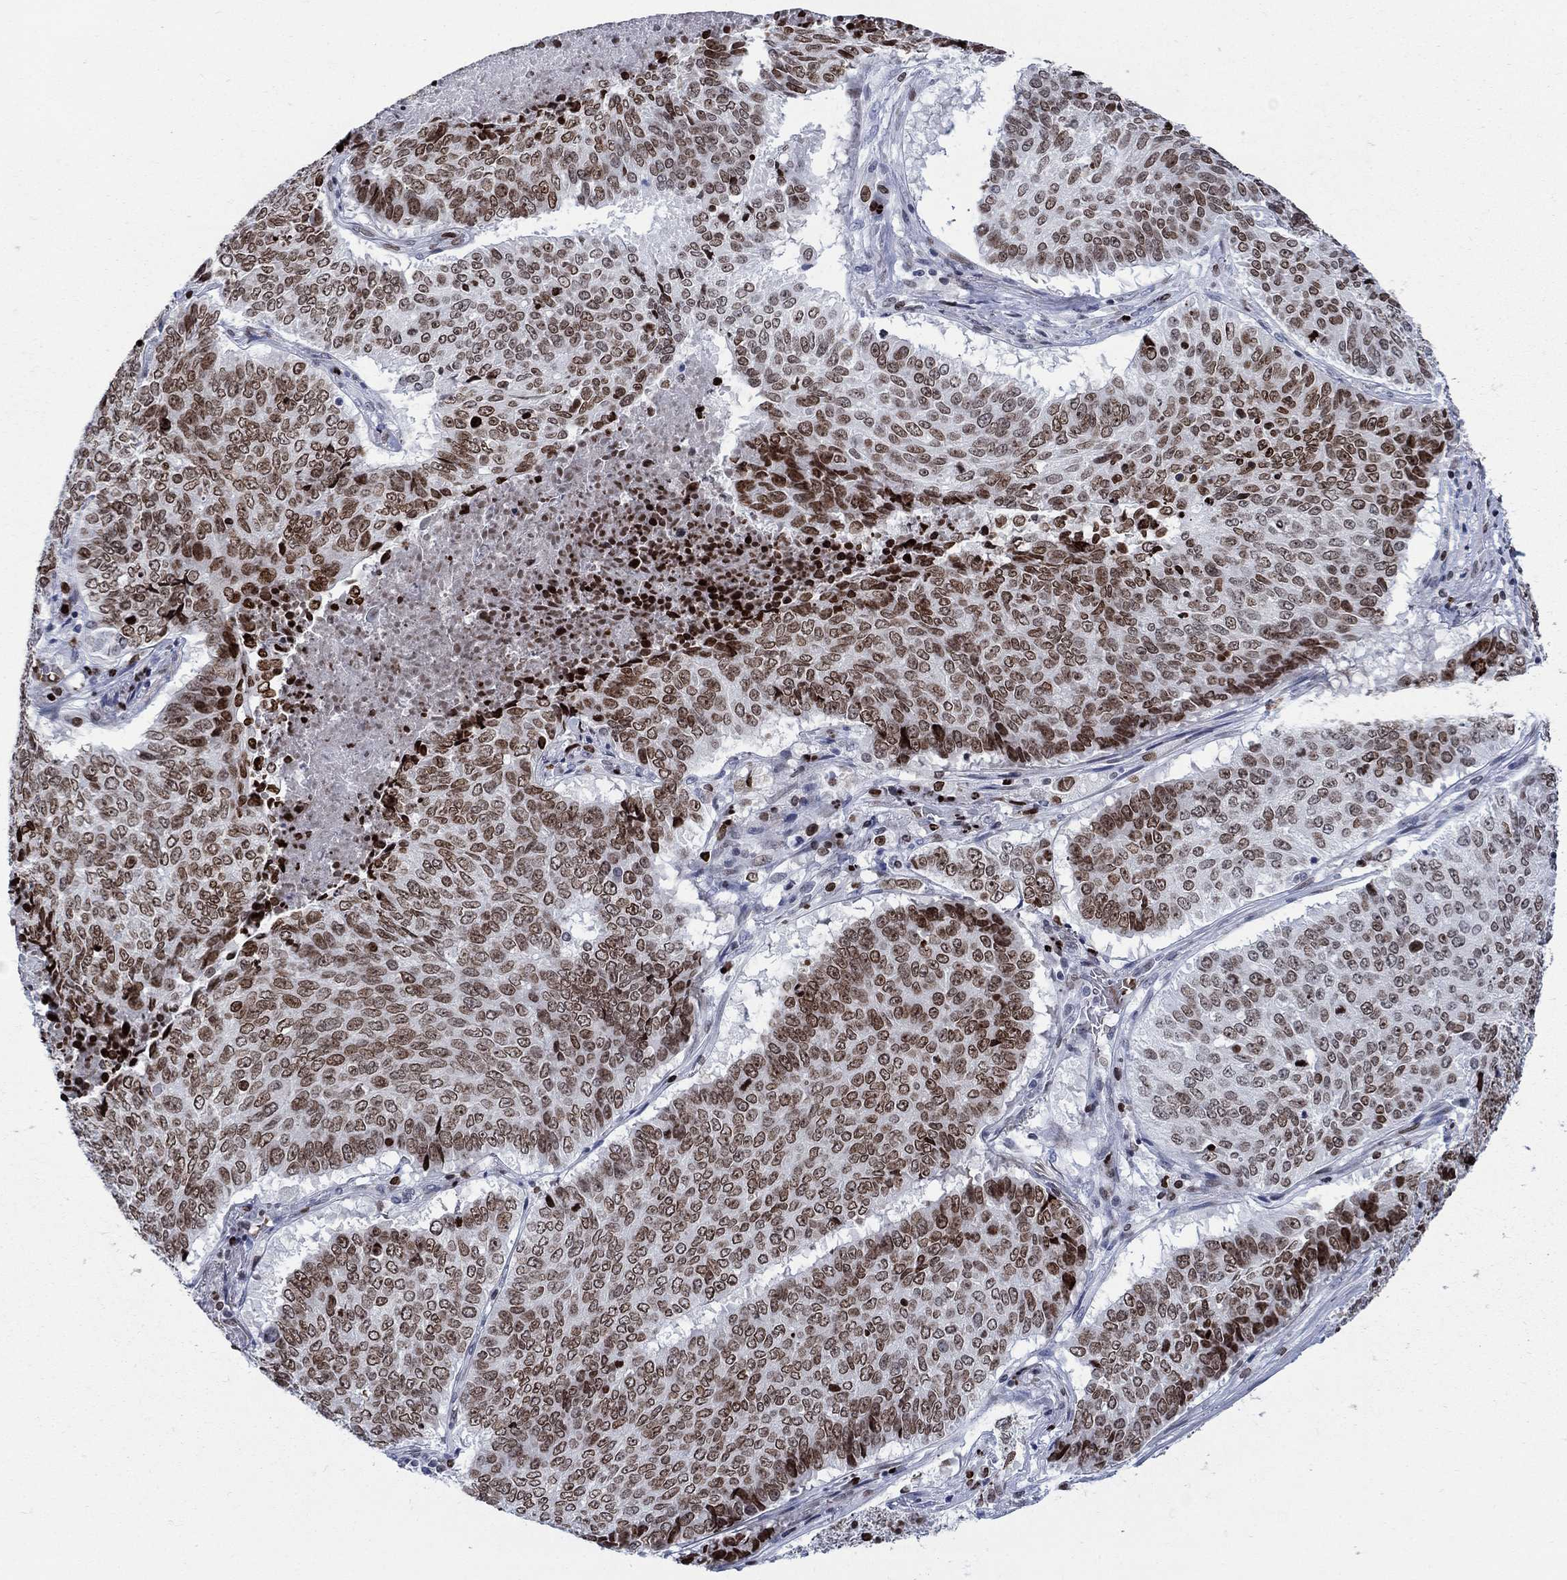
{"staining": {"intensity": "weak", "quantity": ">75%", "location": "nuclear"}, "tissue": "lung cancer", "cell_type": "Tumor cells", "image_type": "cancer", "snomed": [{"axis": "morphology", "description": "Squamous cell carcinoma, NOS"}, {"axis": "topography", "description": "Lung"}], "caption": "An image of lung cancer (squamous cell carcinoma) stained for a protein displays weak nuclear brown staining in tumor cells.", "gene": "HMGA1", "patient": {"sex": "male", "age": 64}}